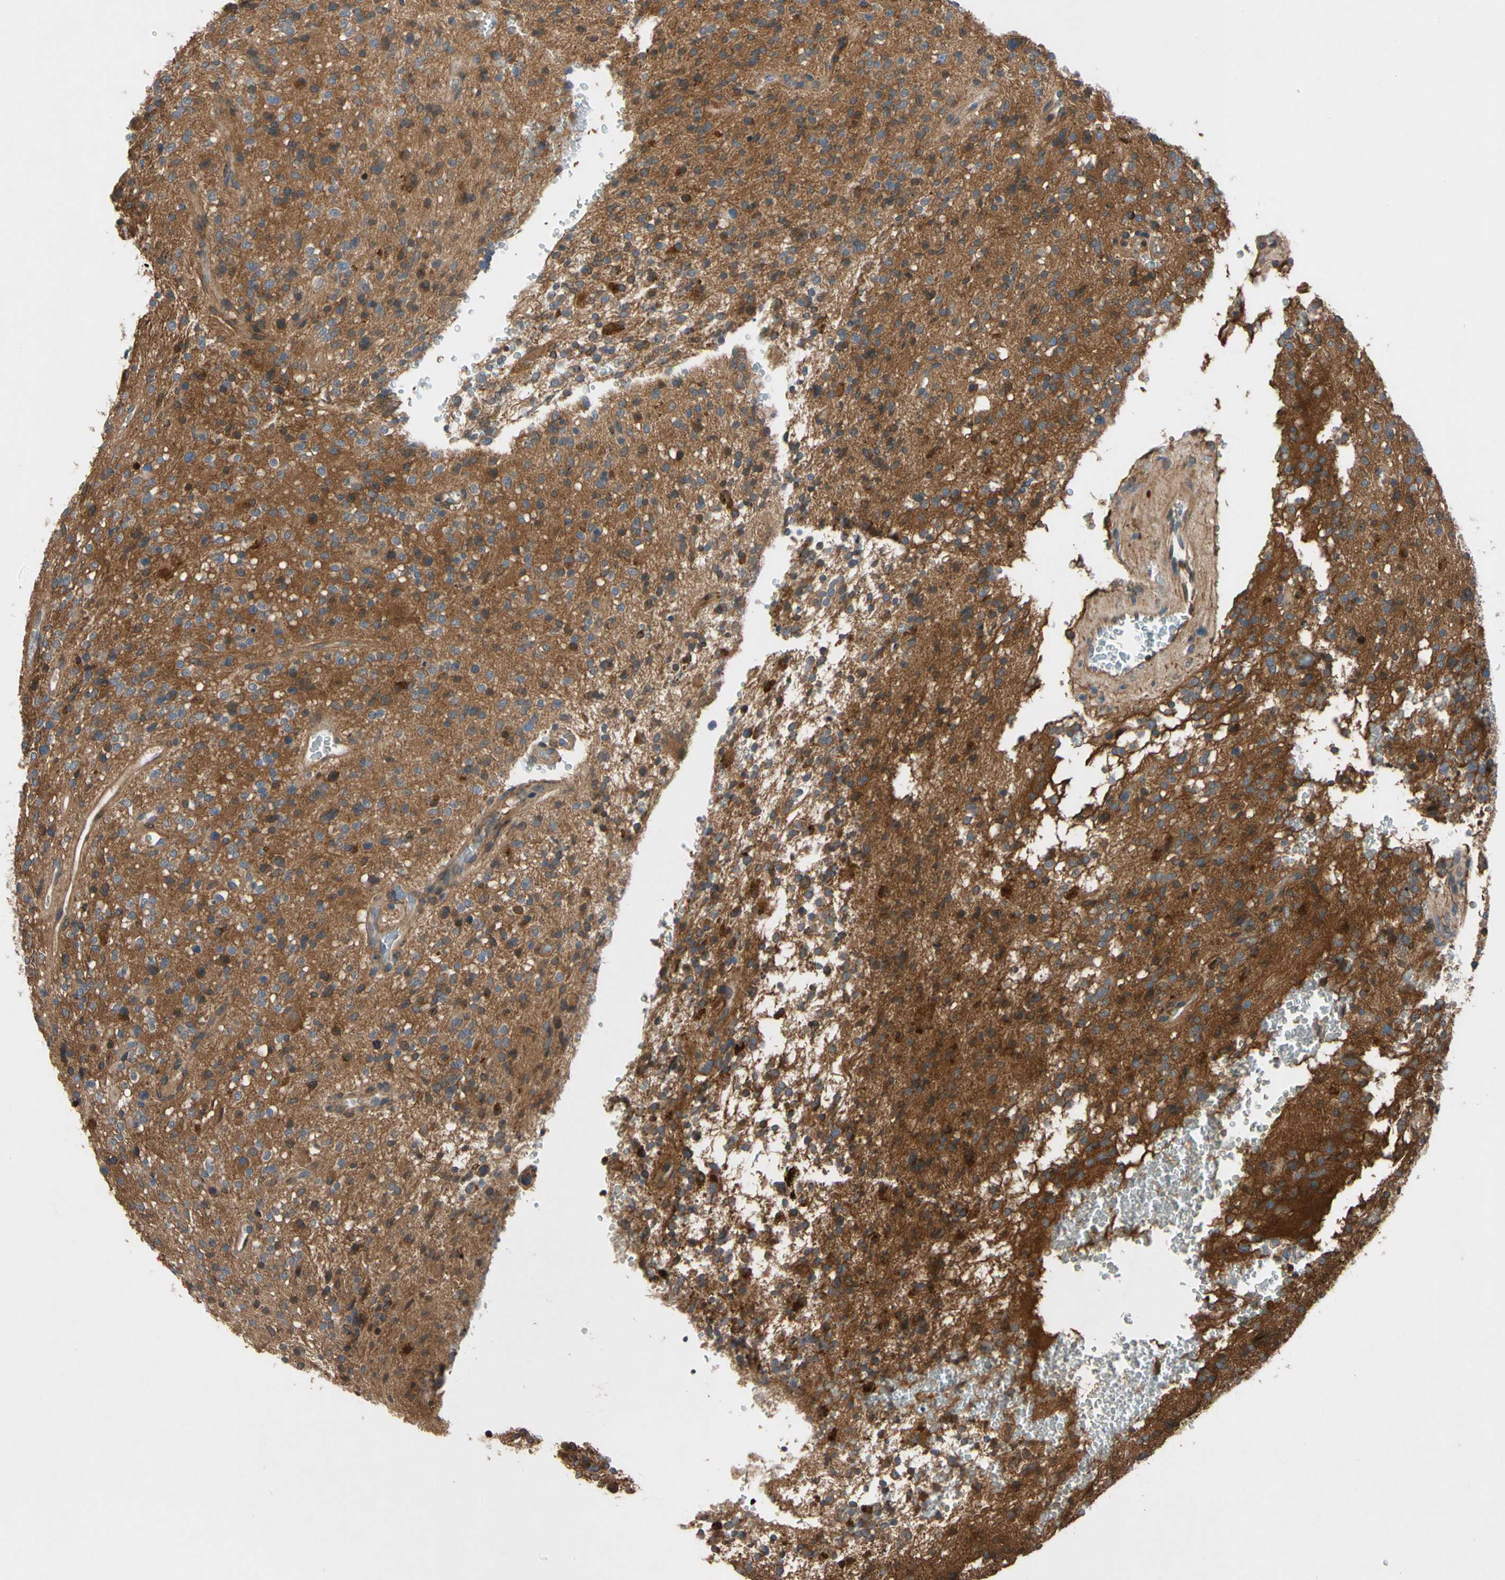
{"staining": {"intensity": "negative", "quantity": "none", "location": "none"}, "tissue": "glioma", "cell_type": "Tumor cells", "image_type": "cancer", "snomed": [{"axis": "morphology", "description": "Glioma, malignant, High grade"}, {"axis": "topography", "description": "Brain"}], "caption": "The histopathology image exhibits no staining of tumor cells in glioma.", "gene": "CRTAC1", "patient": {"sex": "male", "age": 48}}